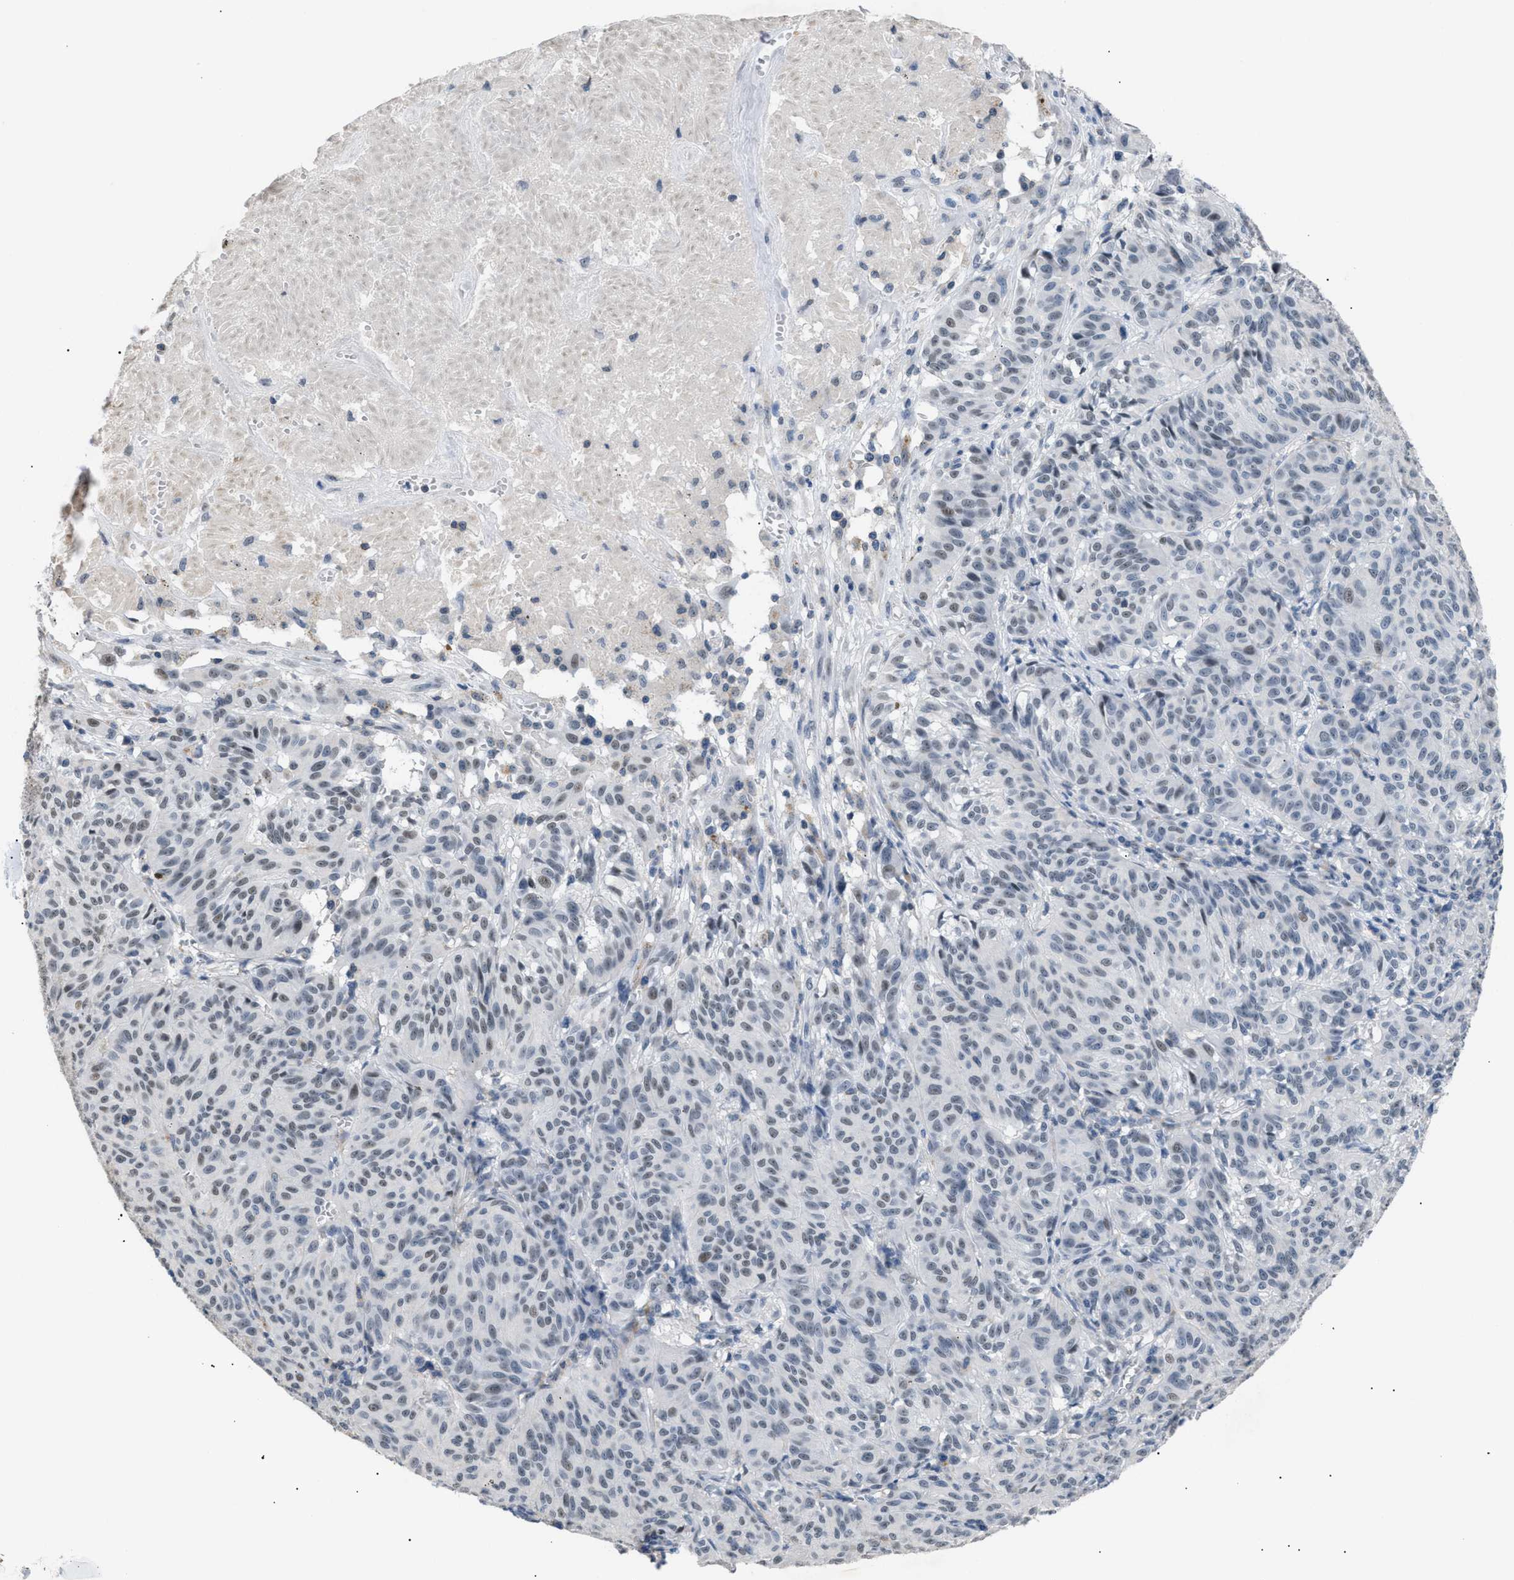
{"staining": {"intensity": "weak", "quantity": "<25%", "location": "nuclear"}, "tissue": "melanoma", "cell_type": "Tumor cells", "image_type": "cancer", "snomed": [{"axis": "morphology", "description": "Malignant melanoma, NOS"}, {"axis": "topography", "description": "Skin"}], "caption": "Immunohistochemical staining of human melanoma reveals no significant expression in tumor cells. Nuclei are stained in blue.", "gene": "KCNC3", "patient": {"sex": "female", "age": 72}}